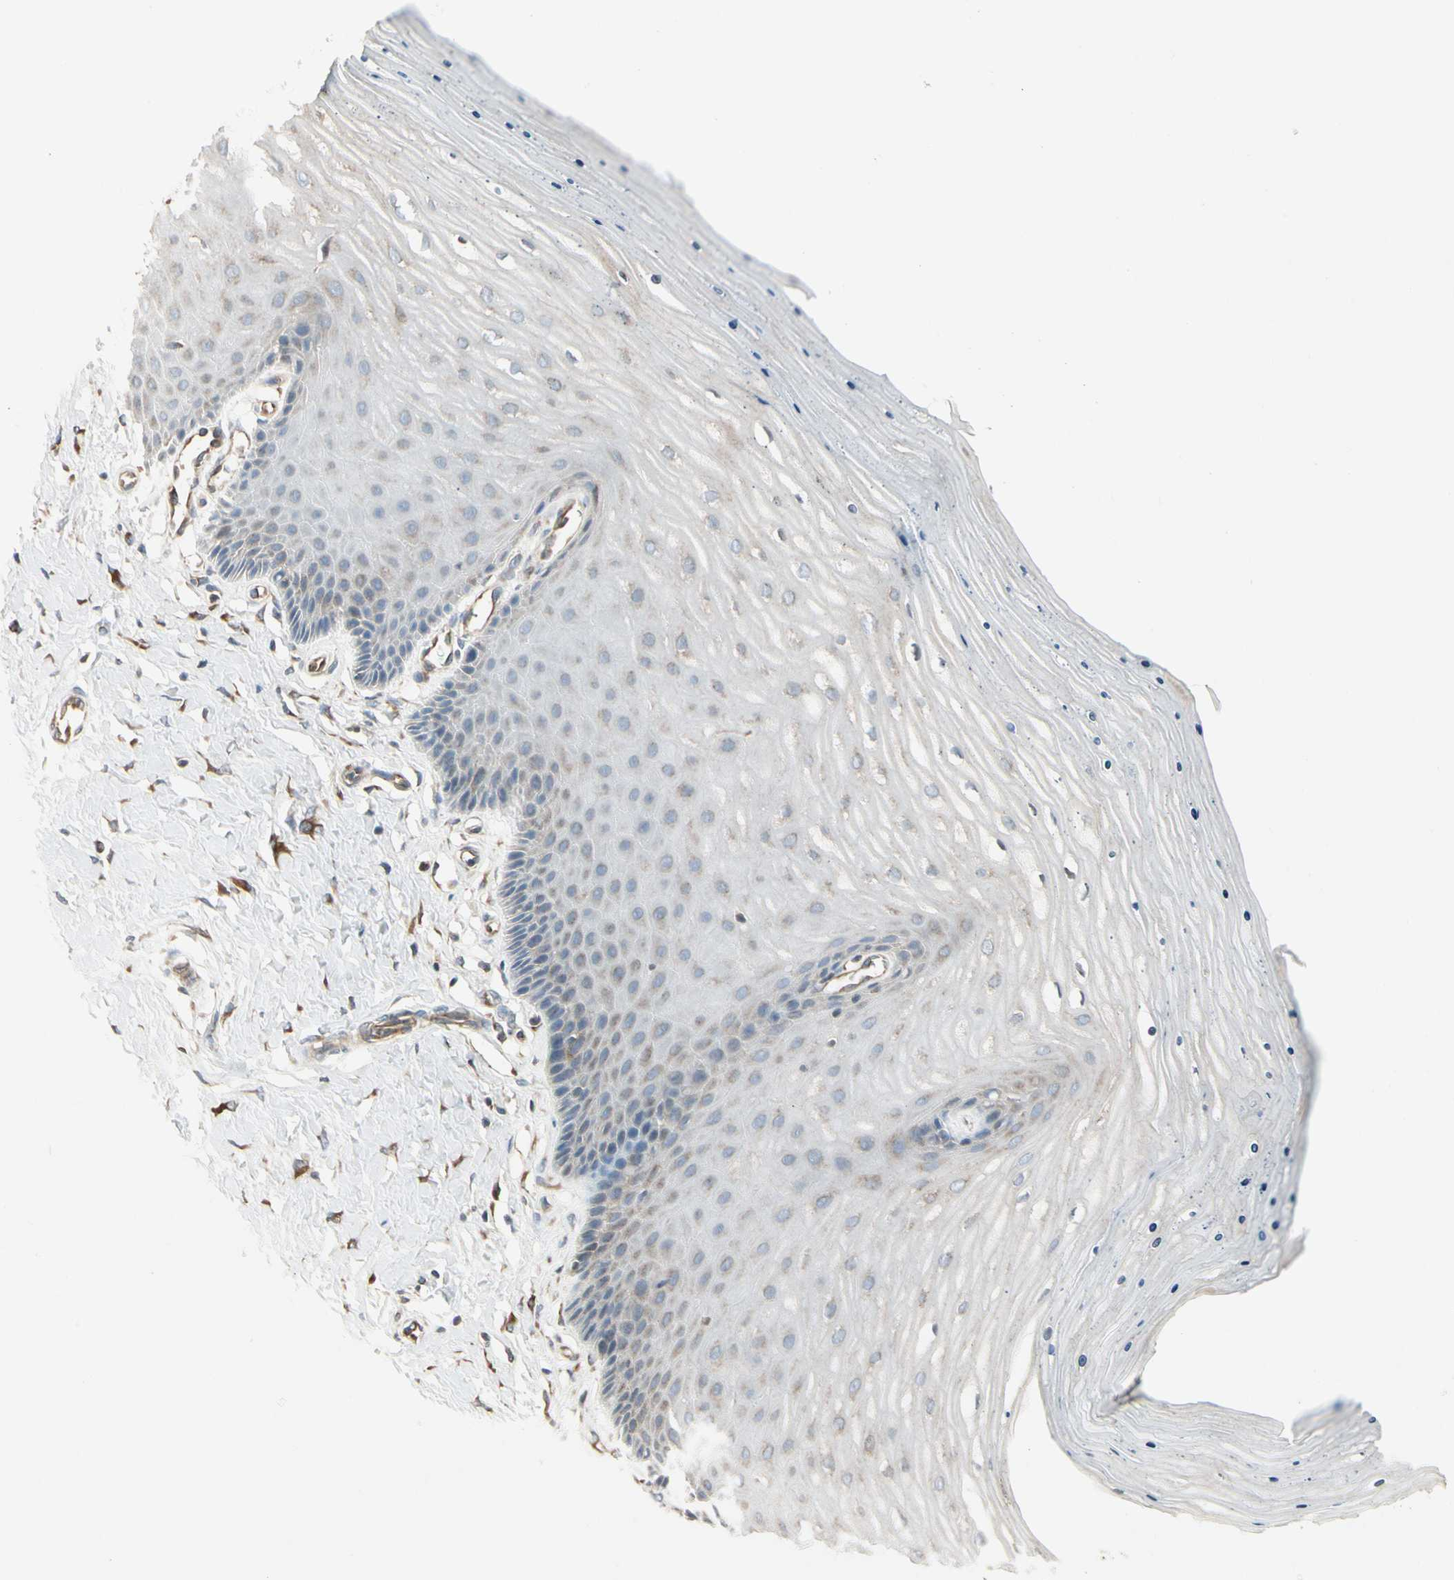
{"staining": {"intensity": "moderate", "quantity": ">75%", "location": "cytoplasmic/membranous"}, "tissue": "cervix", "cell_type": "Glandular cells", "image_type": "normal", "snomed": [{"axis": "morphology", "description": "Normal tissue, NOS"}, {"axis": "topography", "description": "Cervix"}], "caption": "Protein expression analysis of unremarkable human cervix reveals moderate cytoplasmic/membranous positivity in about >75% of glandular cells.", "gene": "NUCB2", "patient": {"sex": "female", "age": 55}}